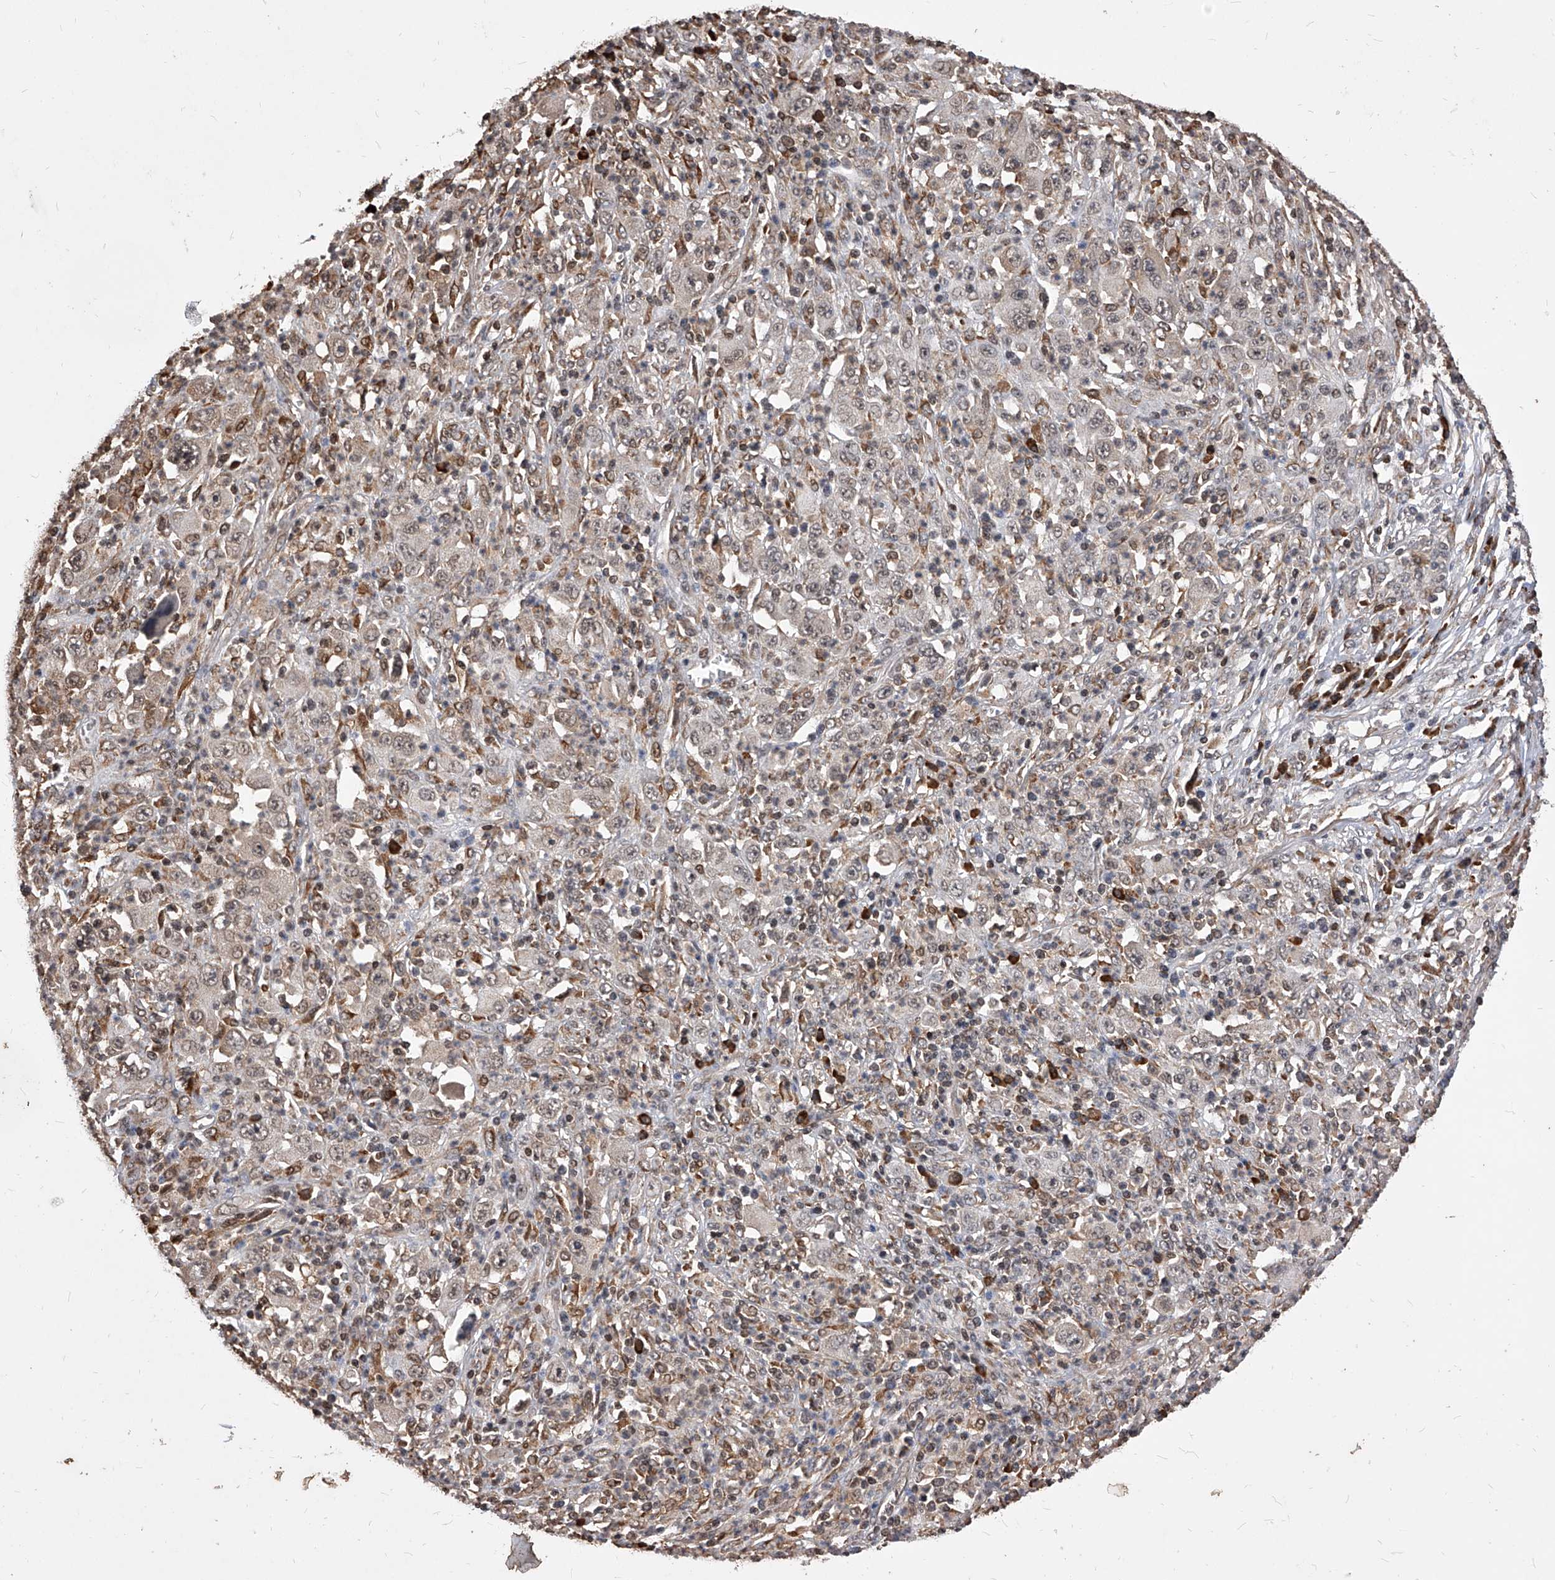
{"staining": {"intensity": "weak", "quantity": "<25%", "location": "cytoplasmic/membranous"}, "tissue": "melanoma", "cell_type": "Tumor cells", "image_type": "cancer", "snomed": [{"axis": "morphology", "description": "Malignant melanoma, Metastatic site"}, {"axis": "topography", "description": "Skin"}], "caption": "Human malignant melanoma (metastatic site) stained for a protein using immunohistochemistry (IHC) shows no expression in tumor cells.", "gene": "ID1", "patient": {"sex": "female", "age": 56}}